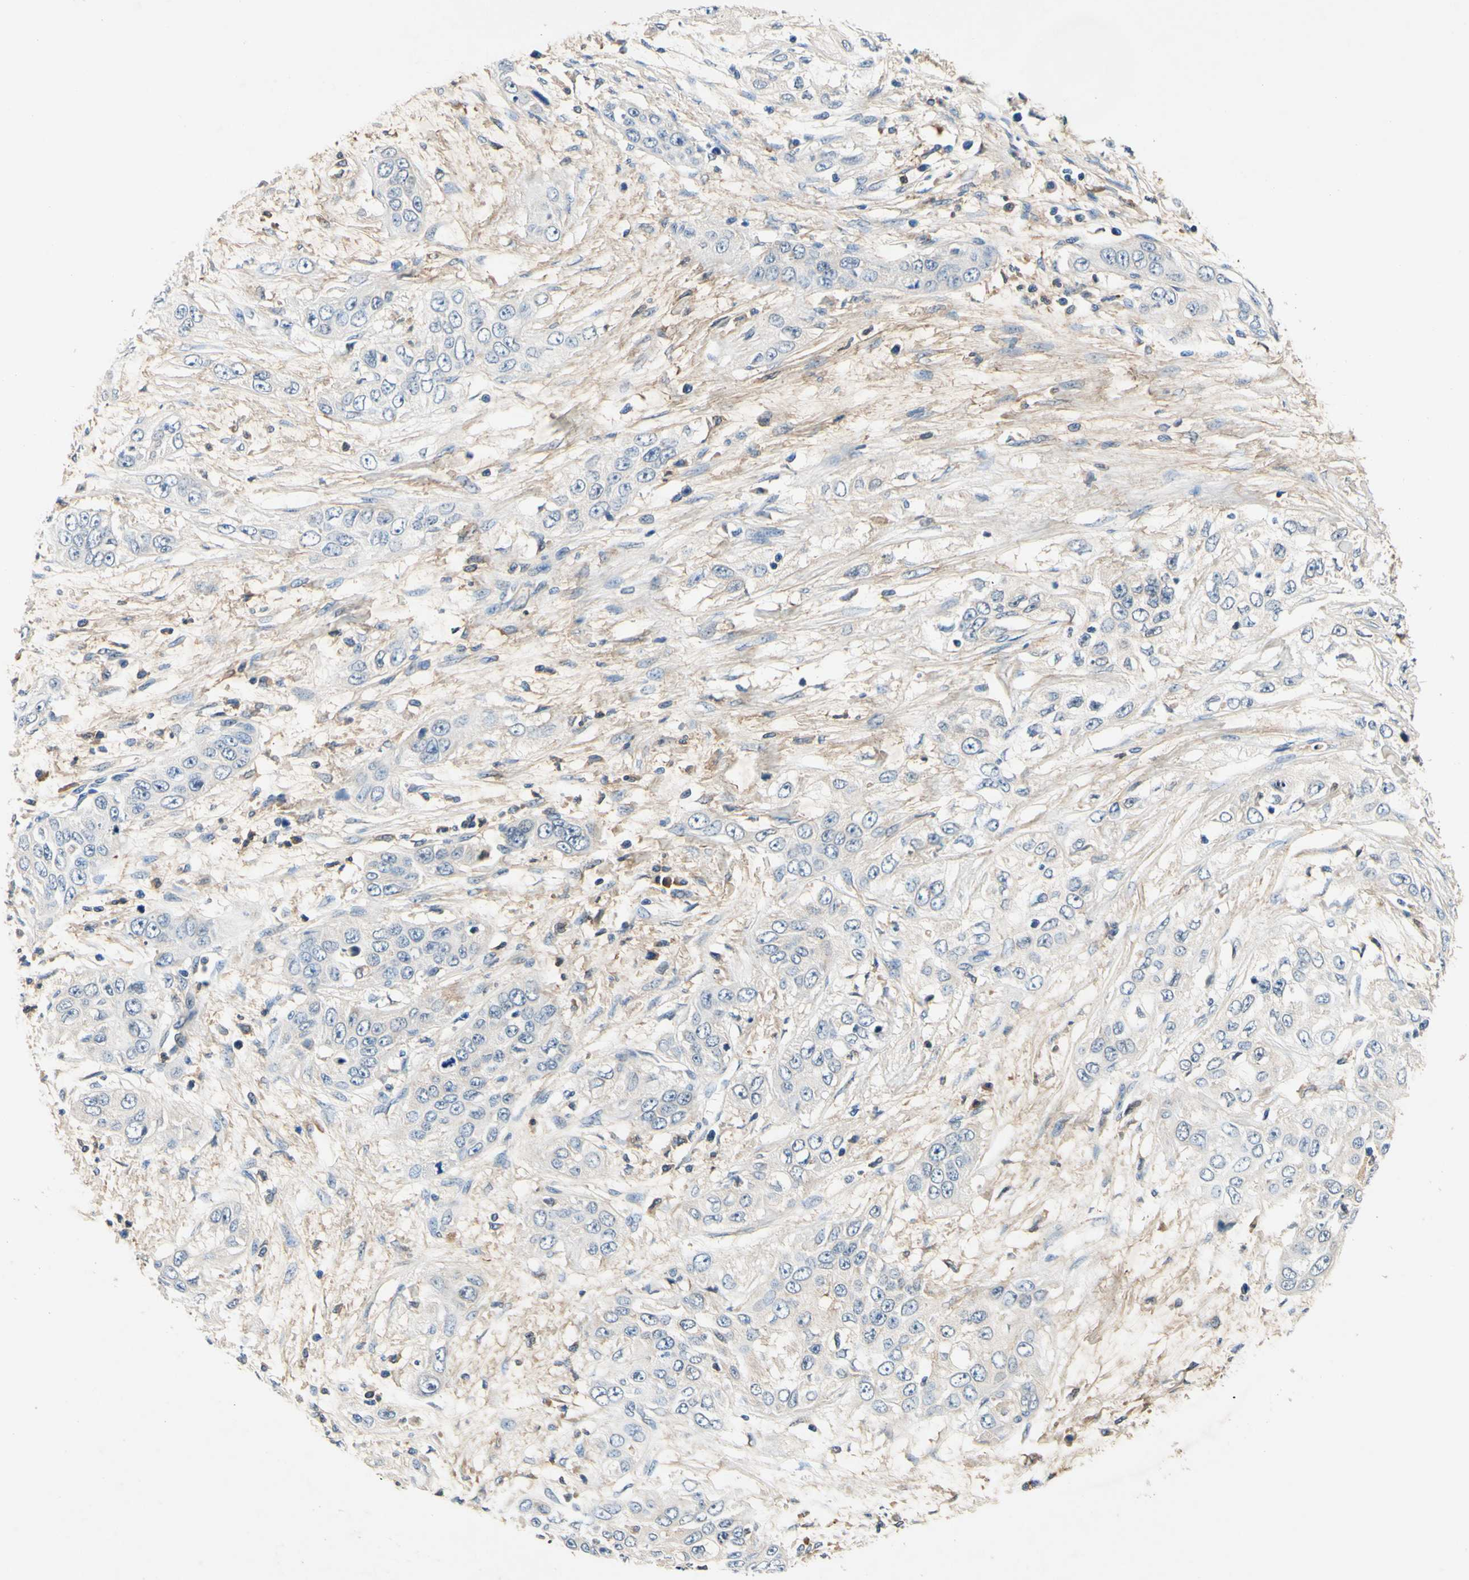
{"staining": {"intensity": "negative", "quantity": "none", "location": "none"}, "tissue": "pancreatic cancer", "cell_type": "Tumor cells", "image_type": "cancer", "snomed": [{"axis": "morphology", "description": "Adenocarcinoma, NOS"}, {"axis": "topography", "description": "Pancreas"}], "caption": "Immunohistochemistry histopathology image of pancreatic adenocarcinoma stained for a protein (brown), which displays no positivity in tumor cells.", "gene": "PLA2G4A", "patient": {"sex": "female", "age": 70}}